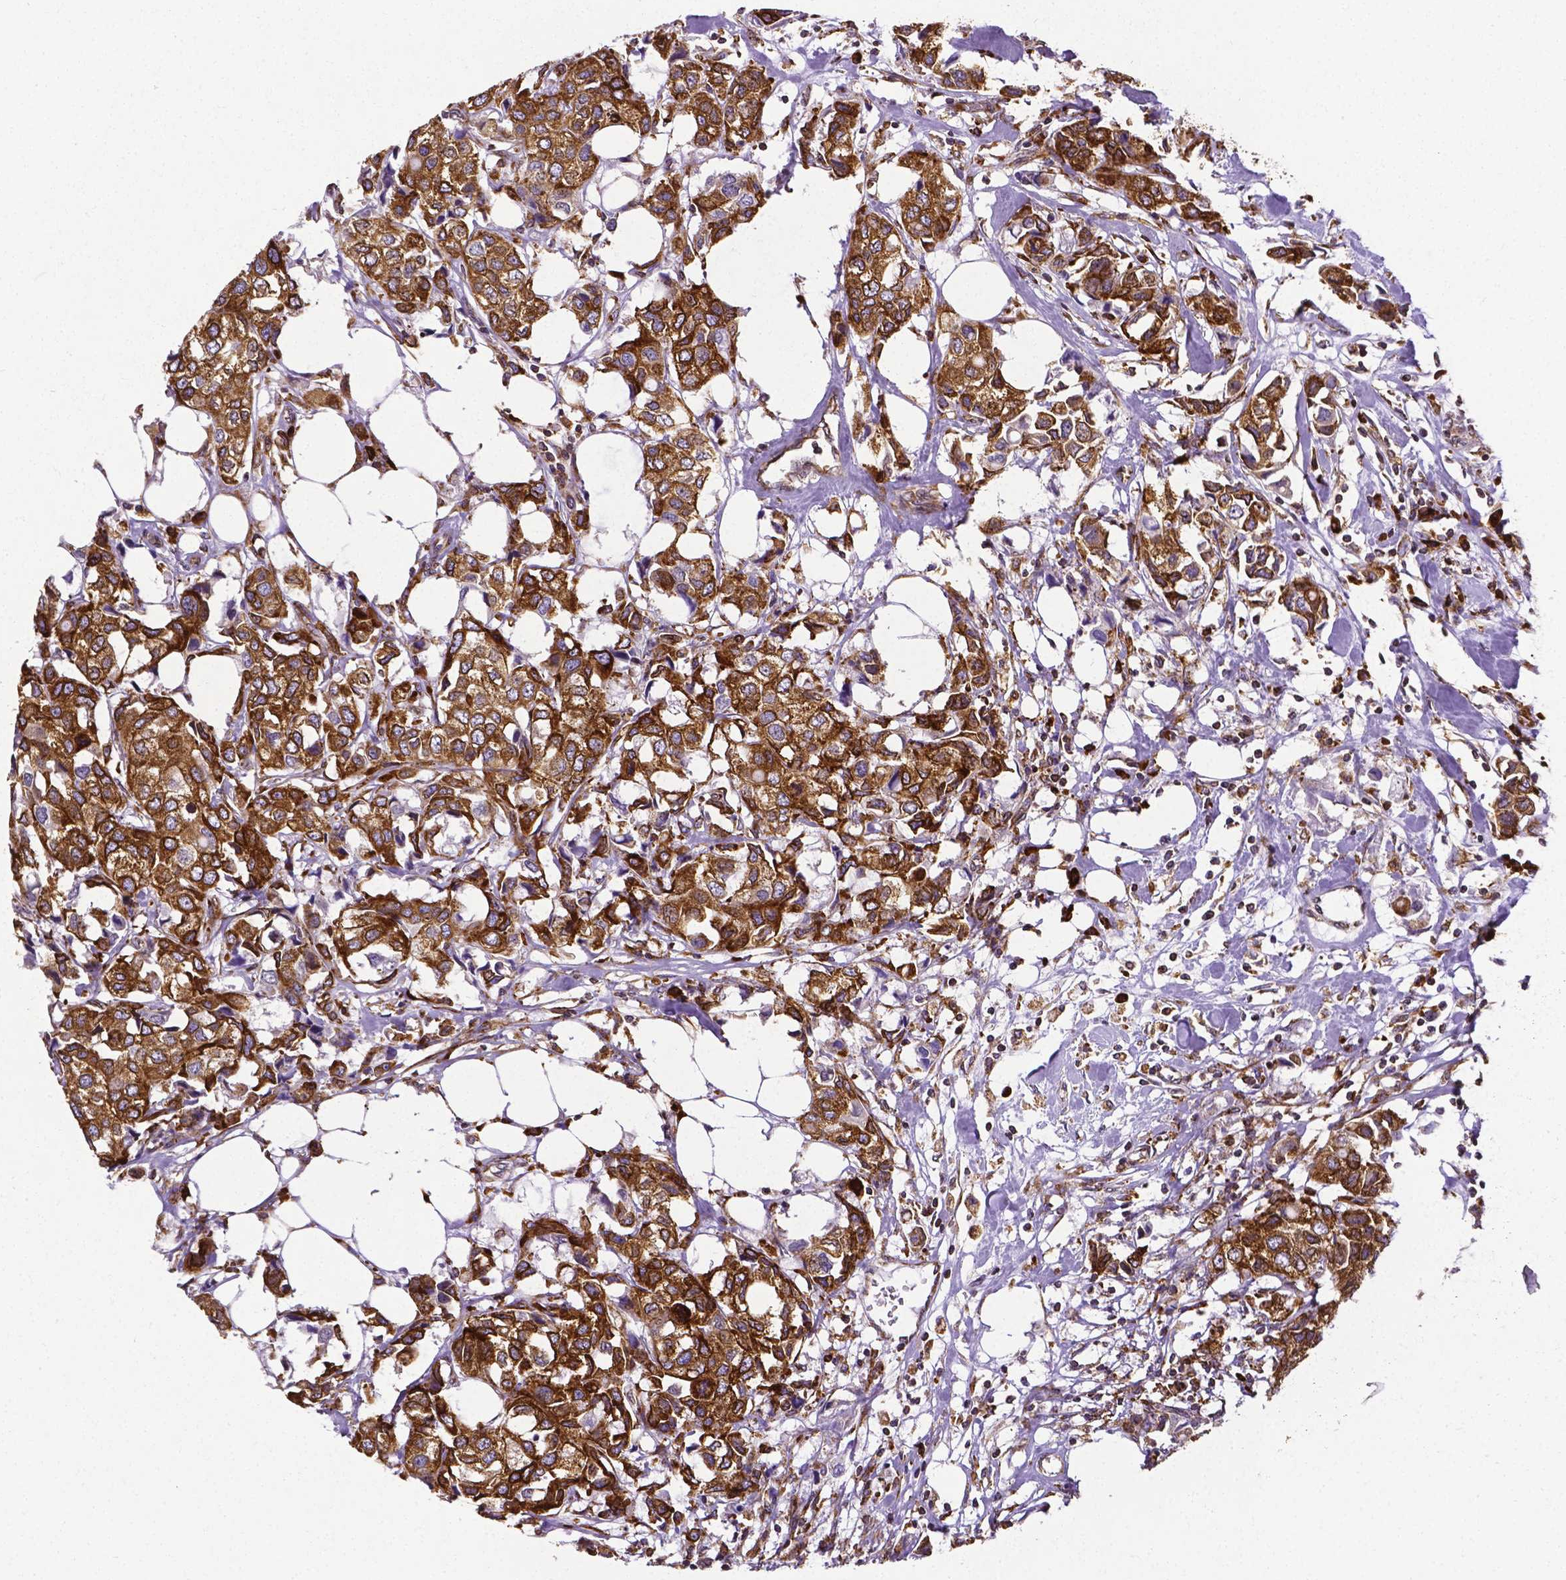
{"staining": {"intensity": "strong", "quantity": ">75%", "location": "cytoplasmic/membranous"}, "tissue": "breast cancer", "cell_type": "Tumor cells", "image_type": "cancer", "snomed": [{"axis": "morphology", "description": "Duct carcinoma"}, {"axis": "topography", "description": "Breast"}], "caption": "DAB (3,3'-diaminobenzidine) immunohistochemical staining of human breast cancer reveals strong cytoplasmic/membranous protein expression in approximately >75% of tumor cells.", "gene": "MTDH", "patient": {"sex": "female", "age": 80}}